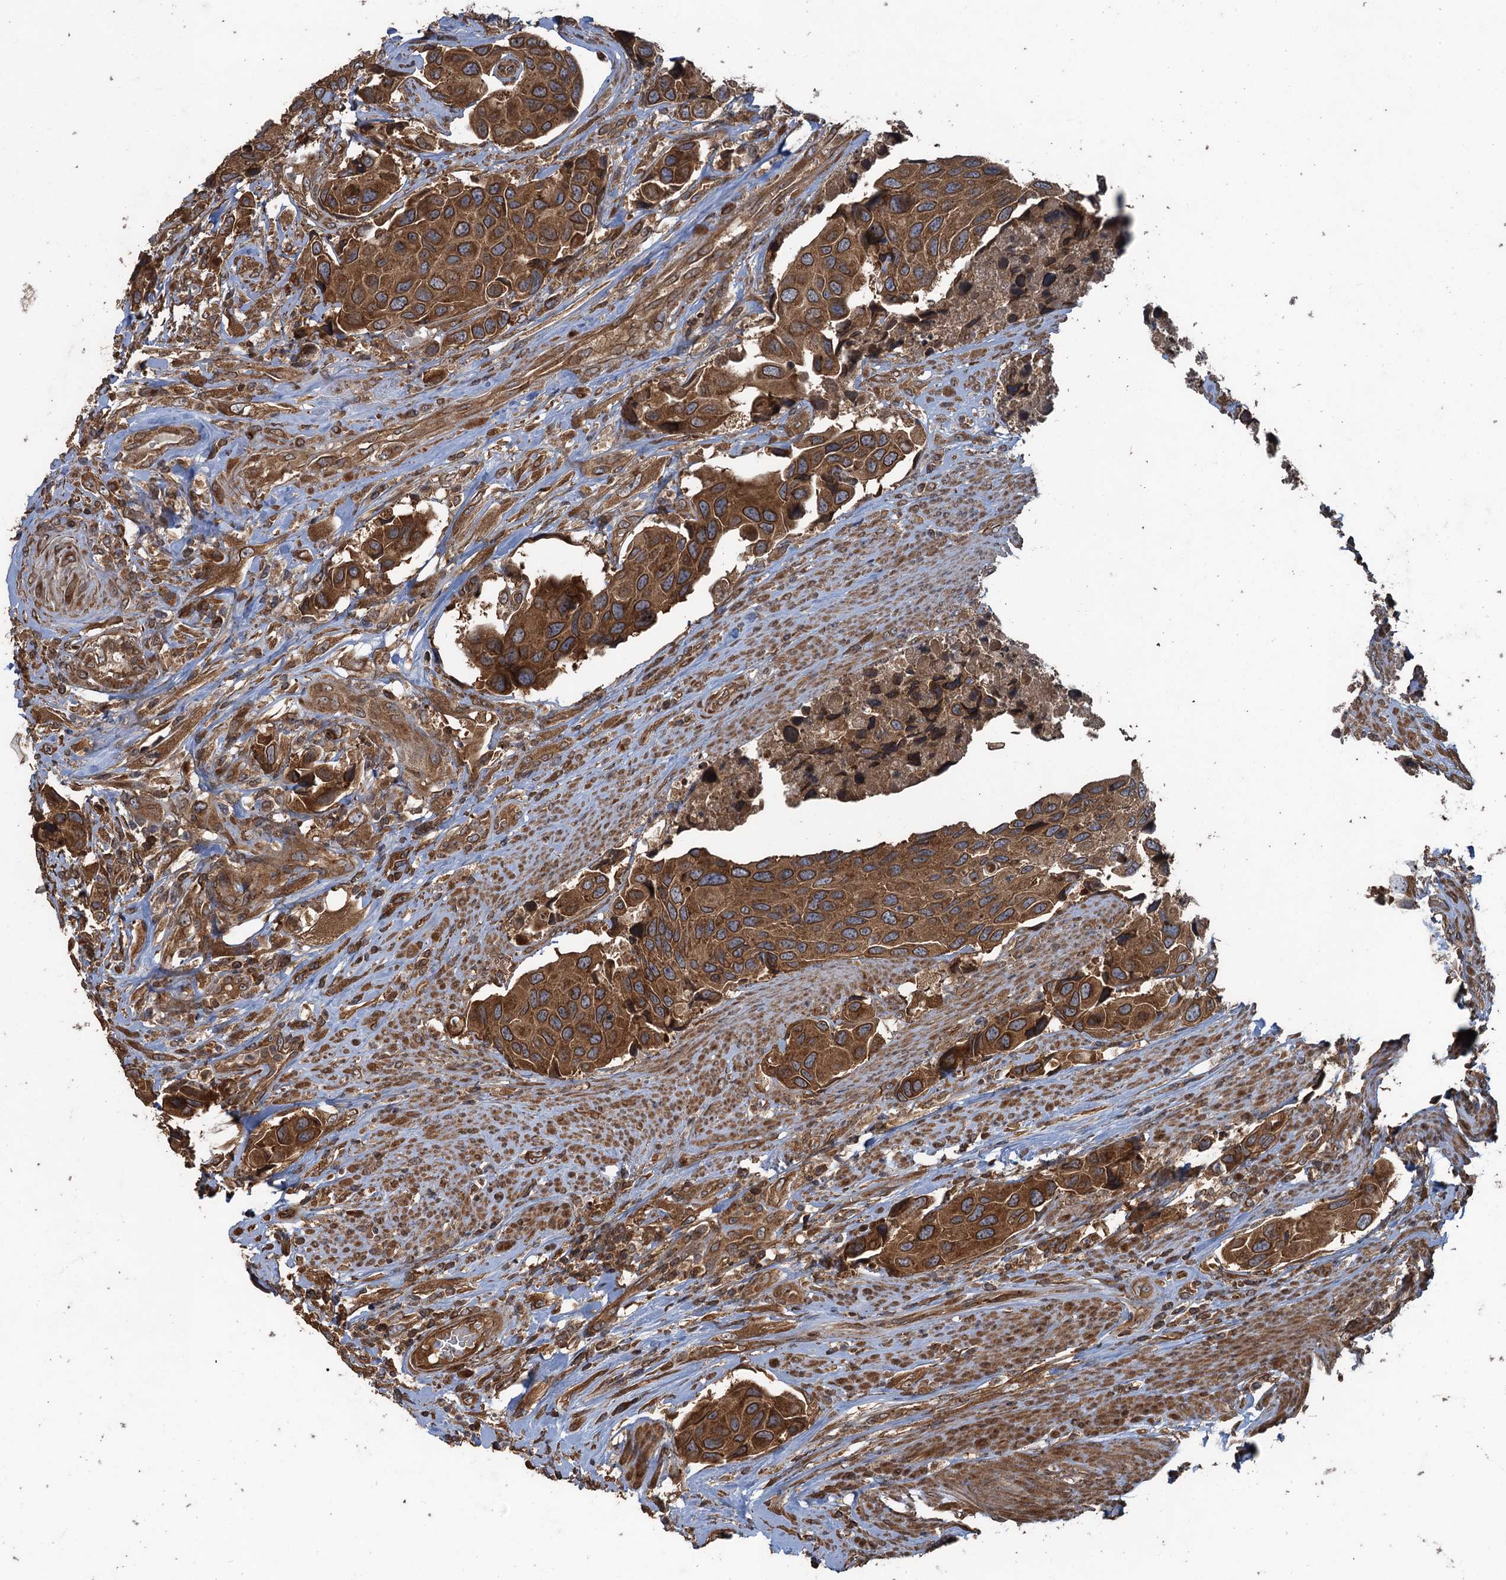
{"staining": {"intensity": "strong", "quantity": ">75%", "location": "cytoplasmic/membranous"}, "tissue": "urothelial cancer", "cell_type": "Tumor cells", "image_type": "cancer", "snomed": [{"axis": "morphology", "description": "Urothelial carcinoma, High grade"}, {"axis": "topography", "description": "Urinary bladder"}], "caption": "This micrograph exhibits immunohistochemistry (IHC) staining of urothelial cancer, with high strong cytoplasmic/membranous staining in approximately >75% of tumor cells.", "gene": "GLE1", "patient": {"sex": "male", "age": 74}}